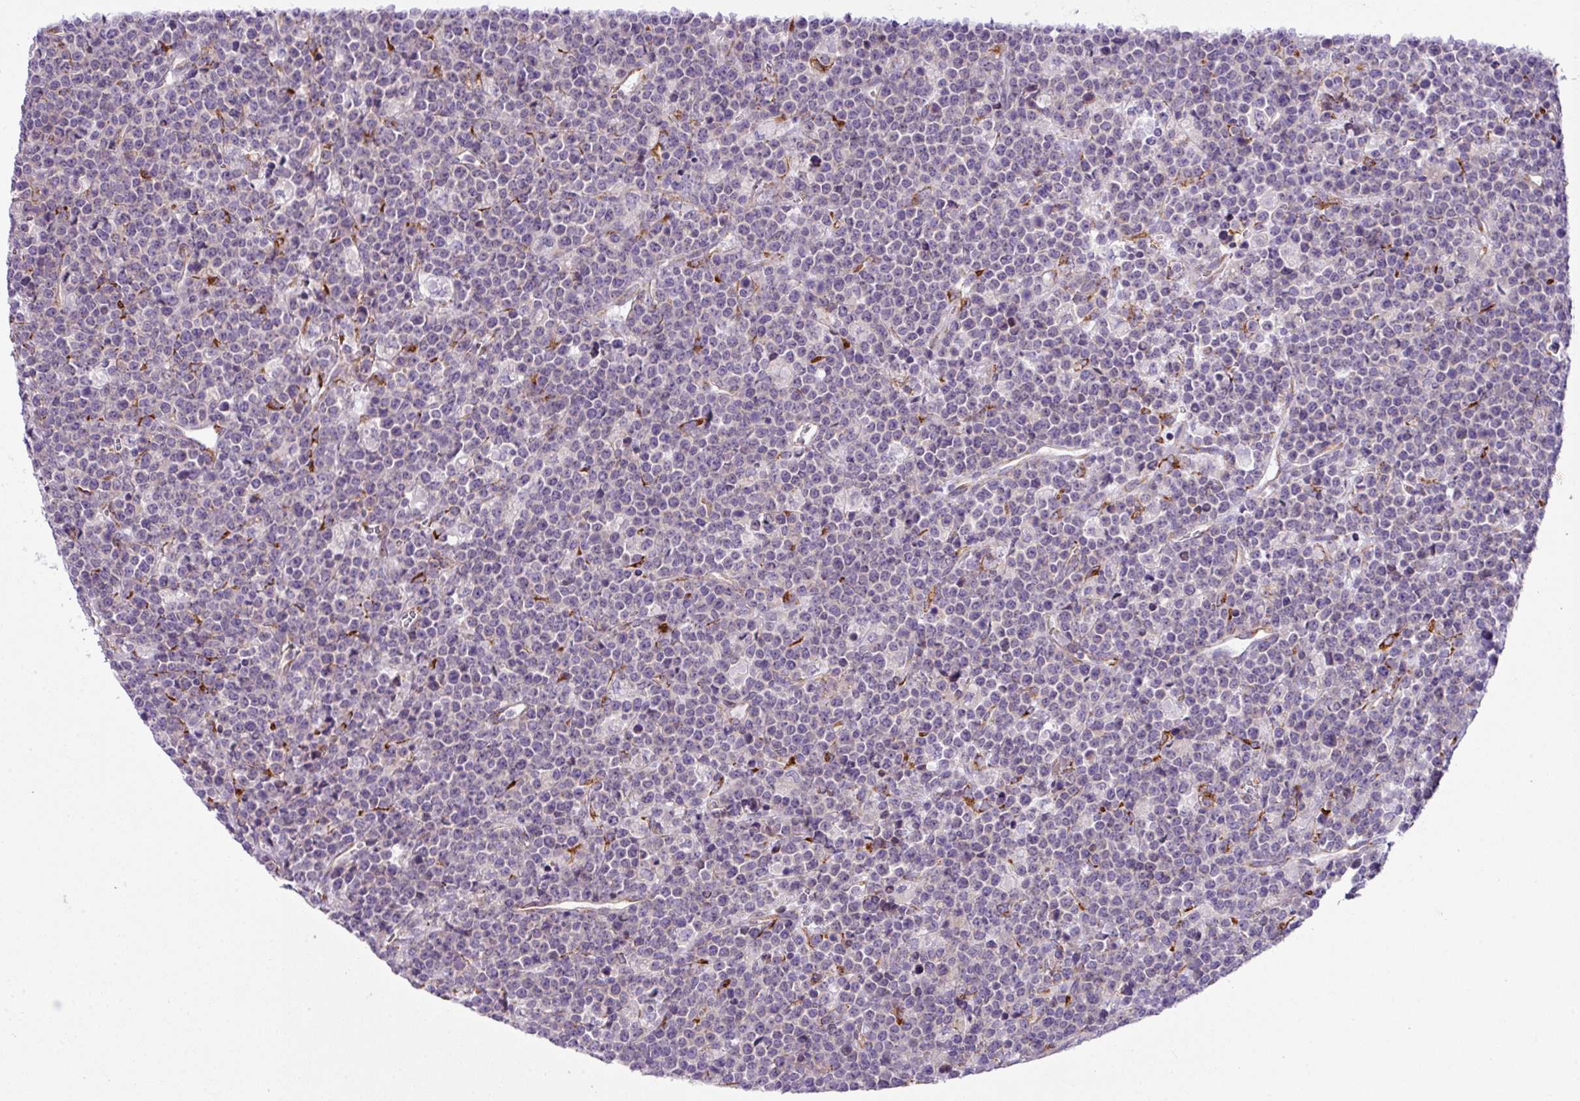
{"staining": {"intensity": "negative", "quantity": "none", "location": "none"}, "tissue": "lymphoma", "cell_type": "Tumor cells", "image_type": "cancer", "snomed": [{"axis": "morphology", "description": "Malignant lymphoma, non-Hodgkin's type, High grade"}, {"axis": "topography", "description": "Ovary"}], "caption": "A photomicrograph of human lymphoma is negative for staining in tumor cells.", "gene": "CFAP97", "patient": {"sex": "female", "age": 56}}